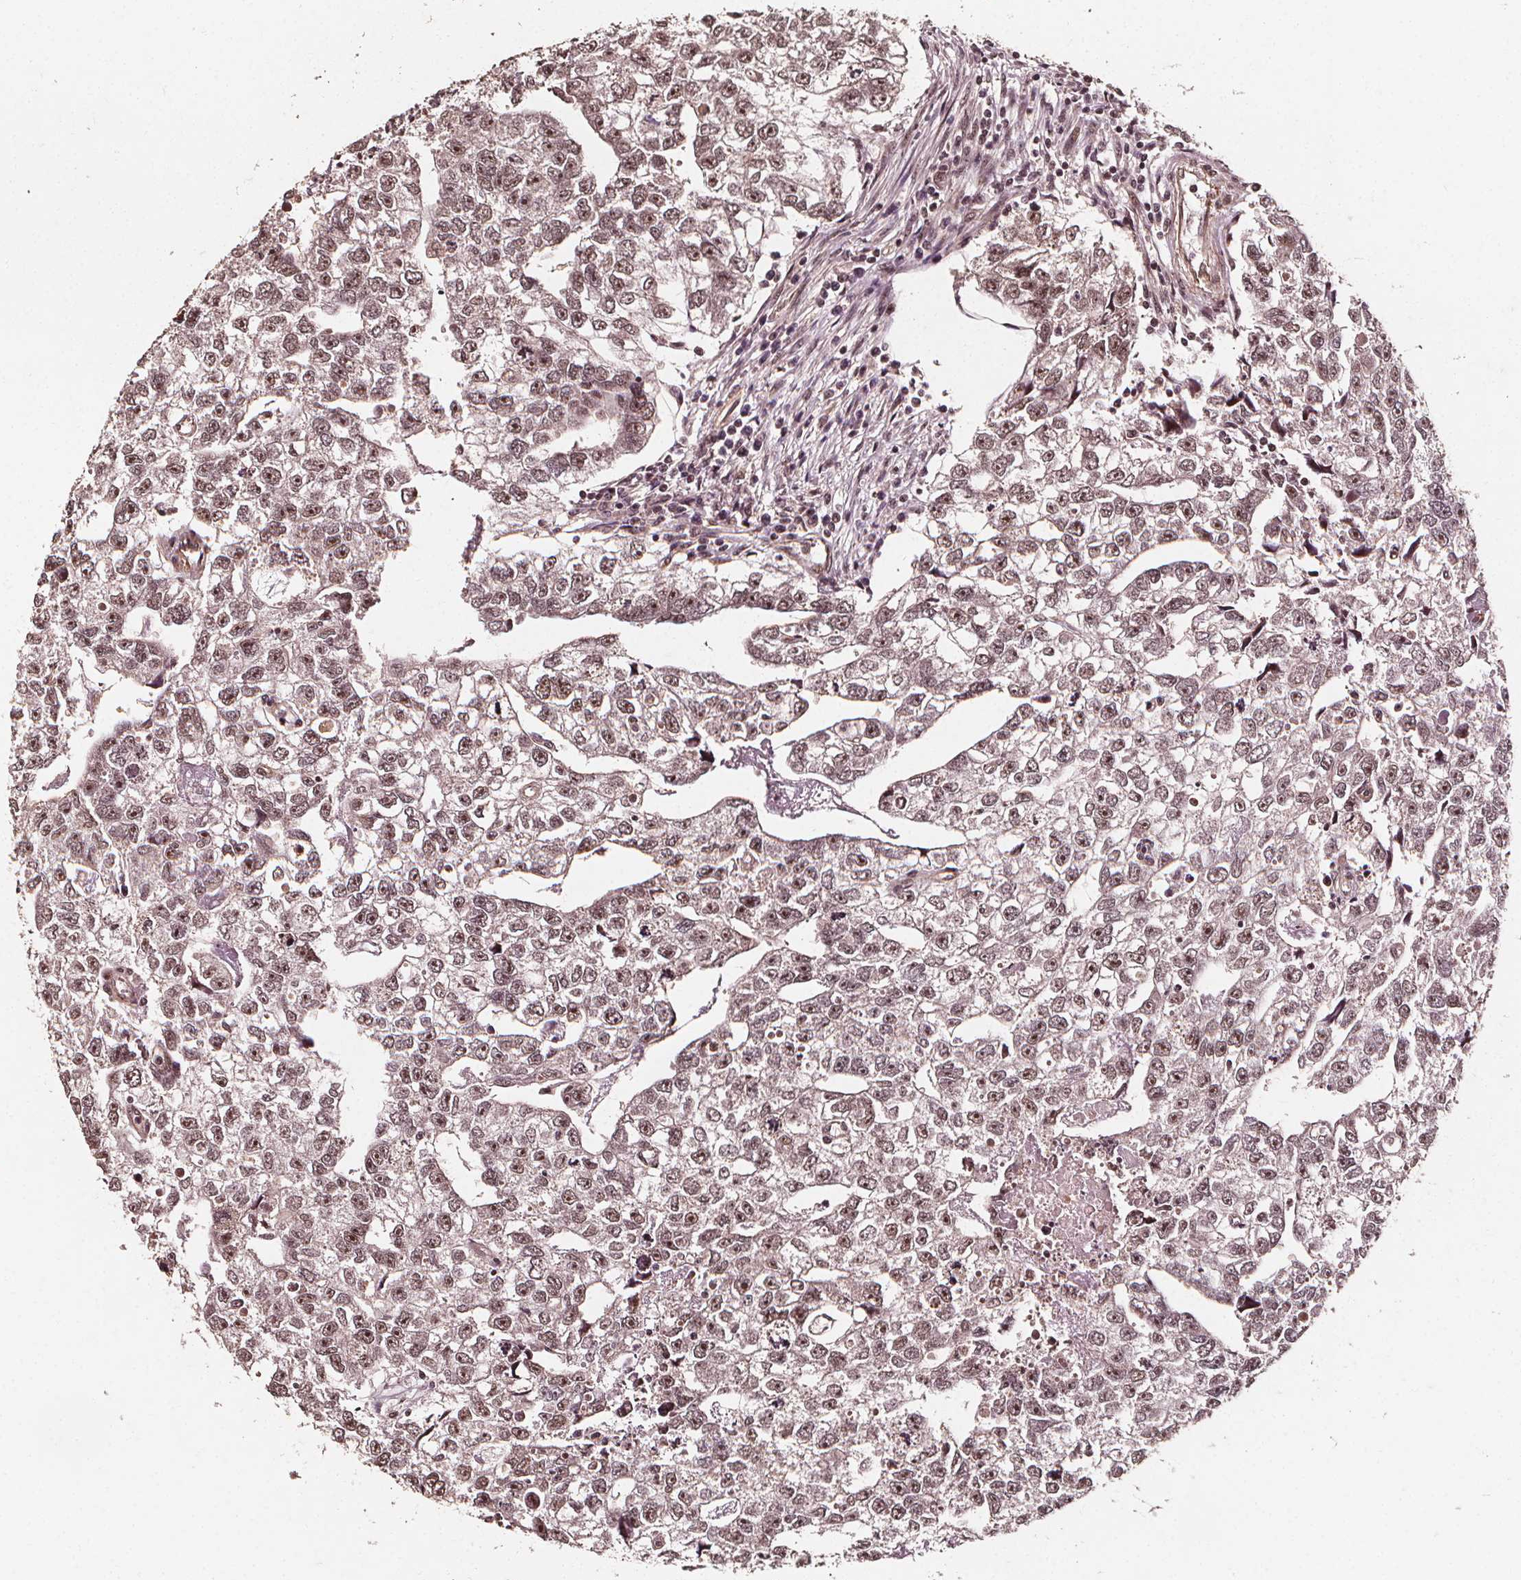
{"staining": {"intensity": "moderate", "quantity": ">75%", "location": "nuclear"}, "tissue": "testis cancer", "cell_type": "Tumor cells", "image_type": "cancer", "snomed": [{"axis": "morphology", "description": "Carcinoma, Embryonal, NOS"}, {"axis": "morphology", "description": "Teratoma, malignant, NOS"}, {"axis": "topography", "description": "Testis"}], "caption": "Testis cancer stained with a protein marker displays moderate staining in tumor cells.", "gene": "EXOSC9", "patient": {"sex": "male", "age": 44}}